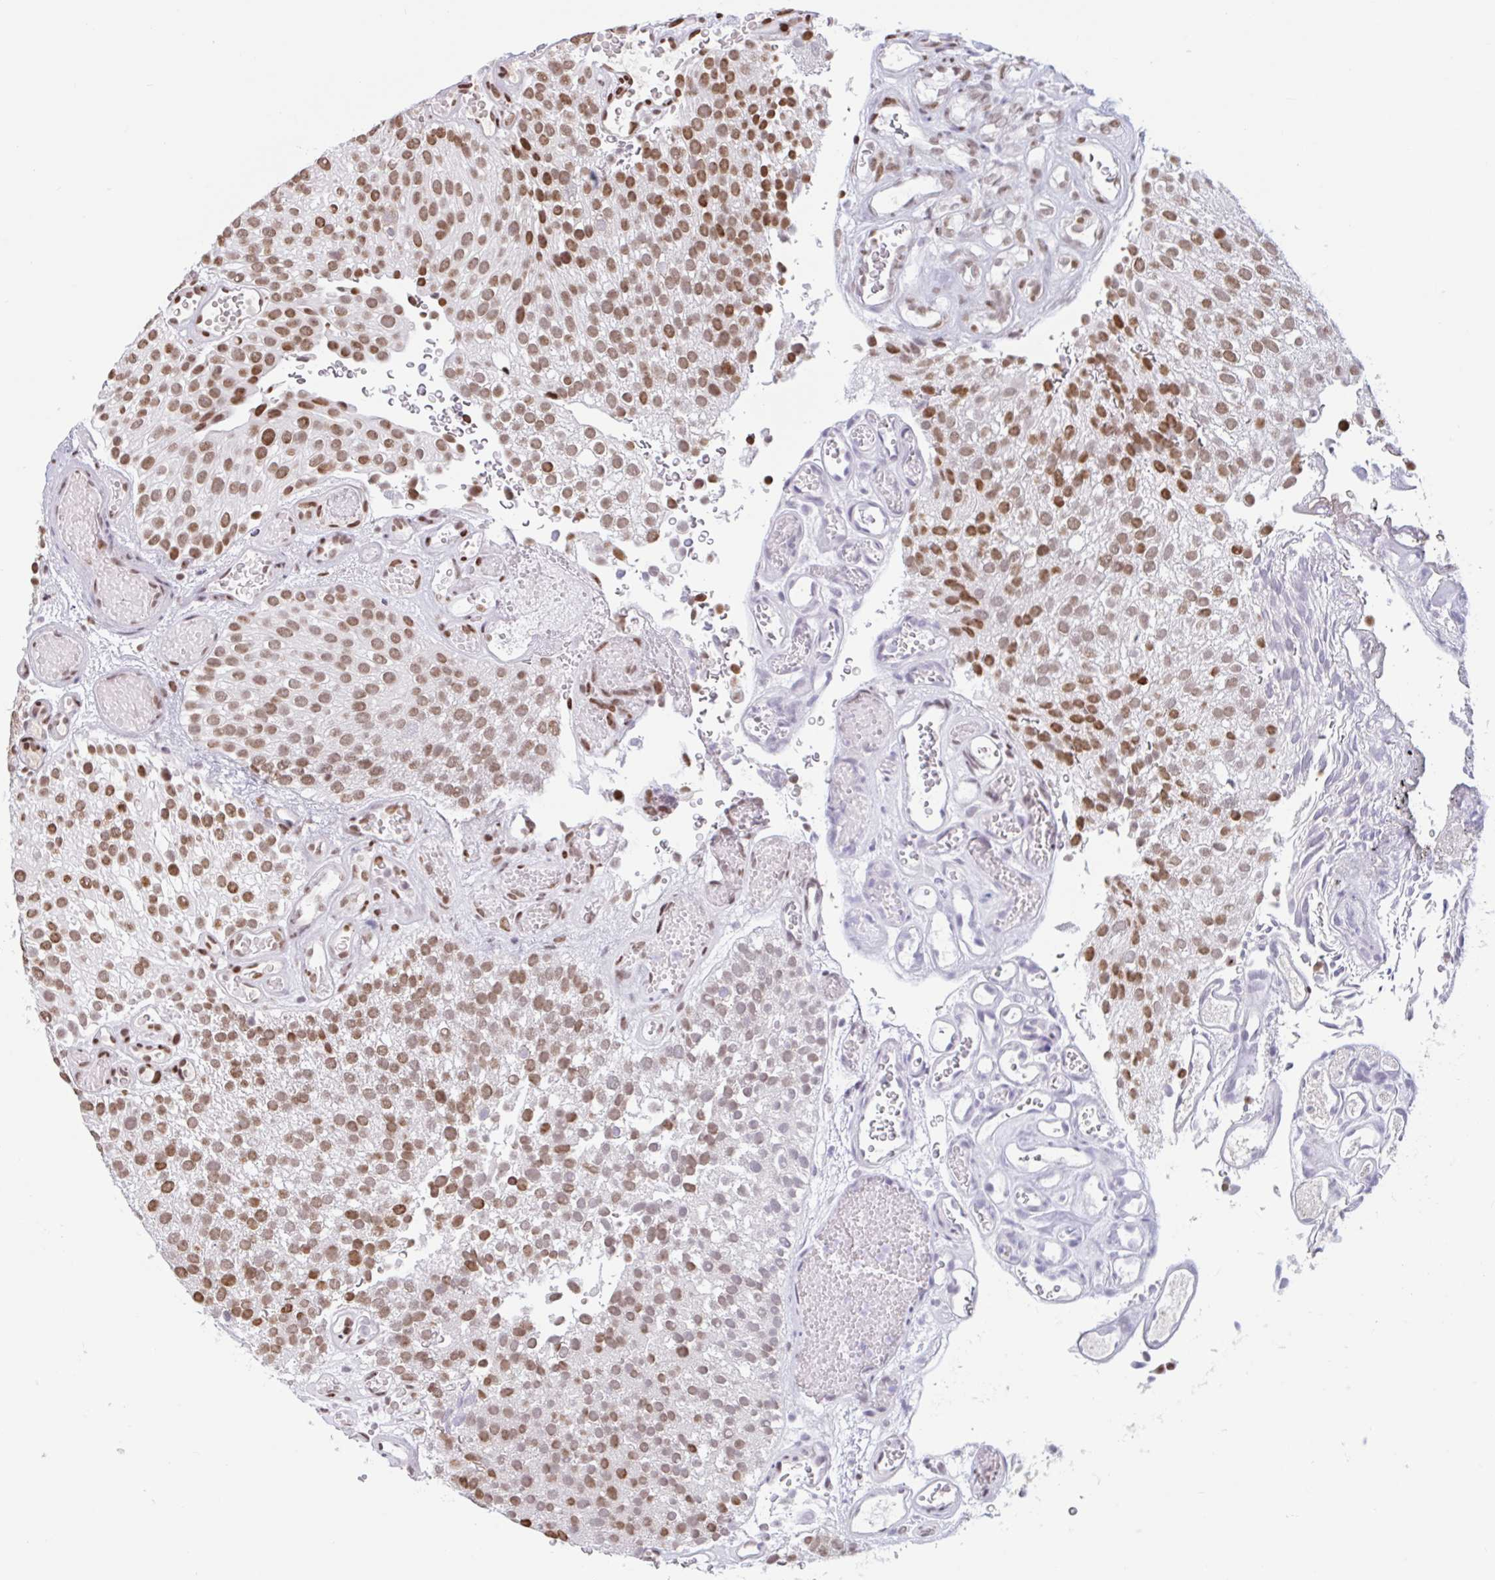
{"staining": {"intensity": "moderate", "quantity": ">75%", "location": "nuclear"}, "tissue": "urothelial cancer", "cell_type": "Tumor cells", "image_type": "cancer", "snomed": [{"axis": "morphology", "description": "Urothelial carcinoma, Low grade"}, {"axis": "topography", "description": "Urinary bladder"}], "caption": "Human urothelial carcinoma (low-grade) stained with a brown dye demonstrates moderate nuclear positive staining in about >75% of tumor cells.", "gene": "CBFA2T2", "patient": {"sex": "male", "age": 78}}